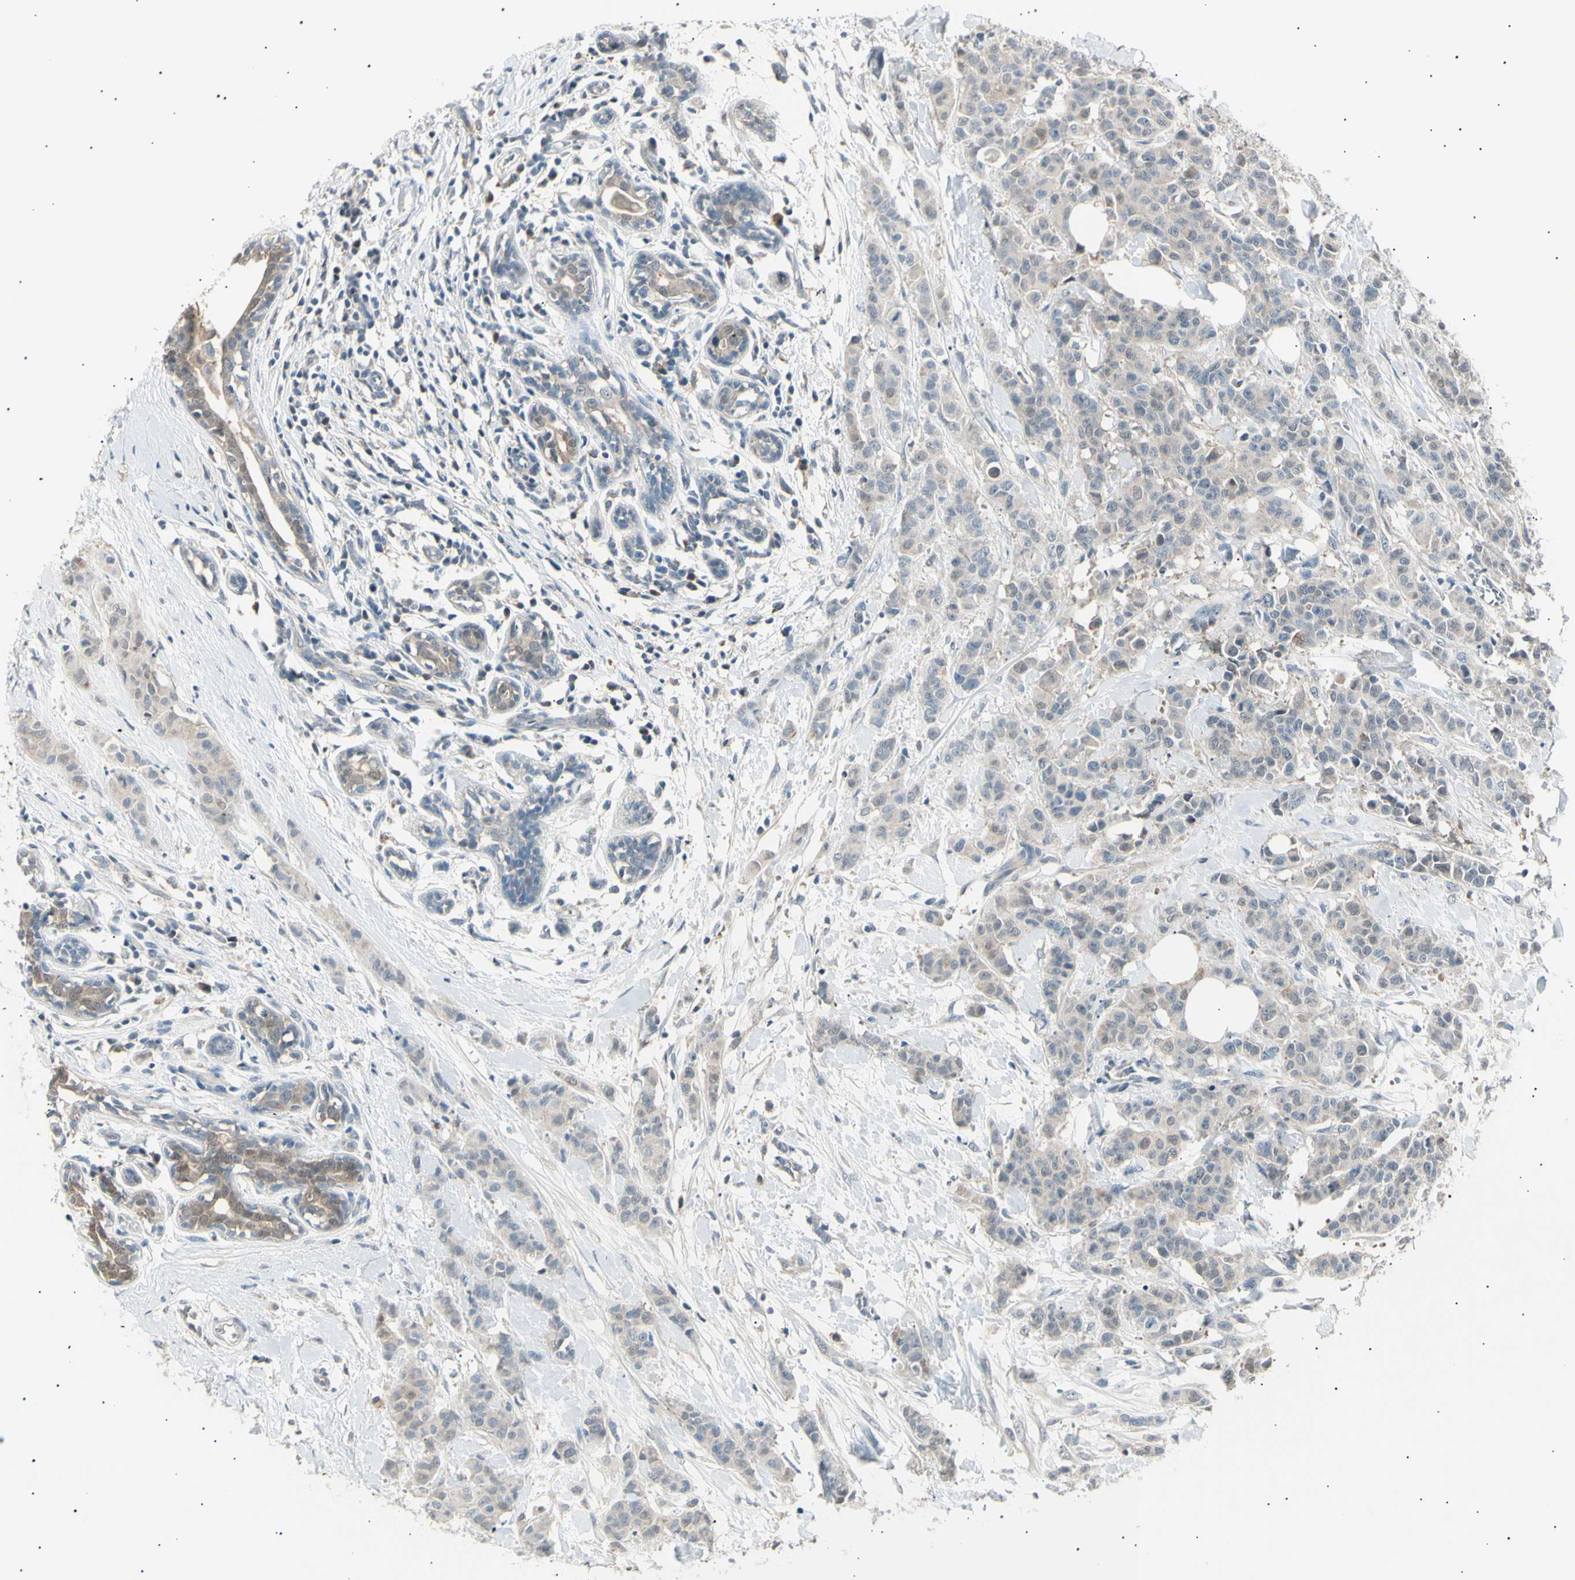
{"staining": {"intensity": "weak", "quantity": ">75%", "location": "cytoplasmic/membranous"}, "tissue": "breast cancer", "cell_type": "Tumor cells", "image_type": "cancer", "snomed": [{"axis": "morphology", "description": "Normal tissue, NOS"}, {"axis": "morphology", "description": "Duct carcinoma"}, {"axis": "topography", "description": "Breast"}], "caption": "Weak cytoplasmic/membranous staining for a protein is seen in about >75% of tumor cells of breast cancer using IHC.", "gene": "LHPP", "patient": {"sex": "female", "age": 40}}